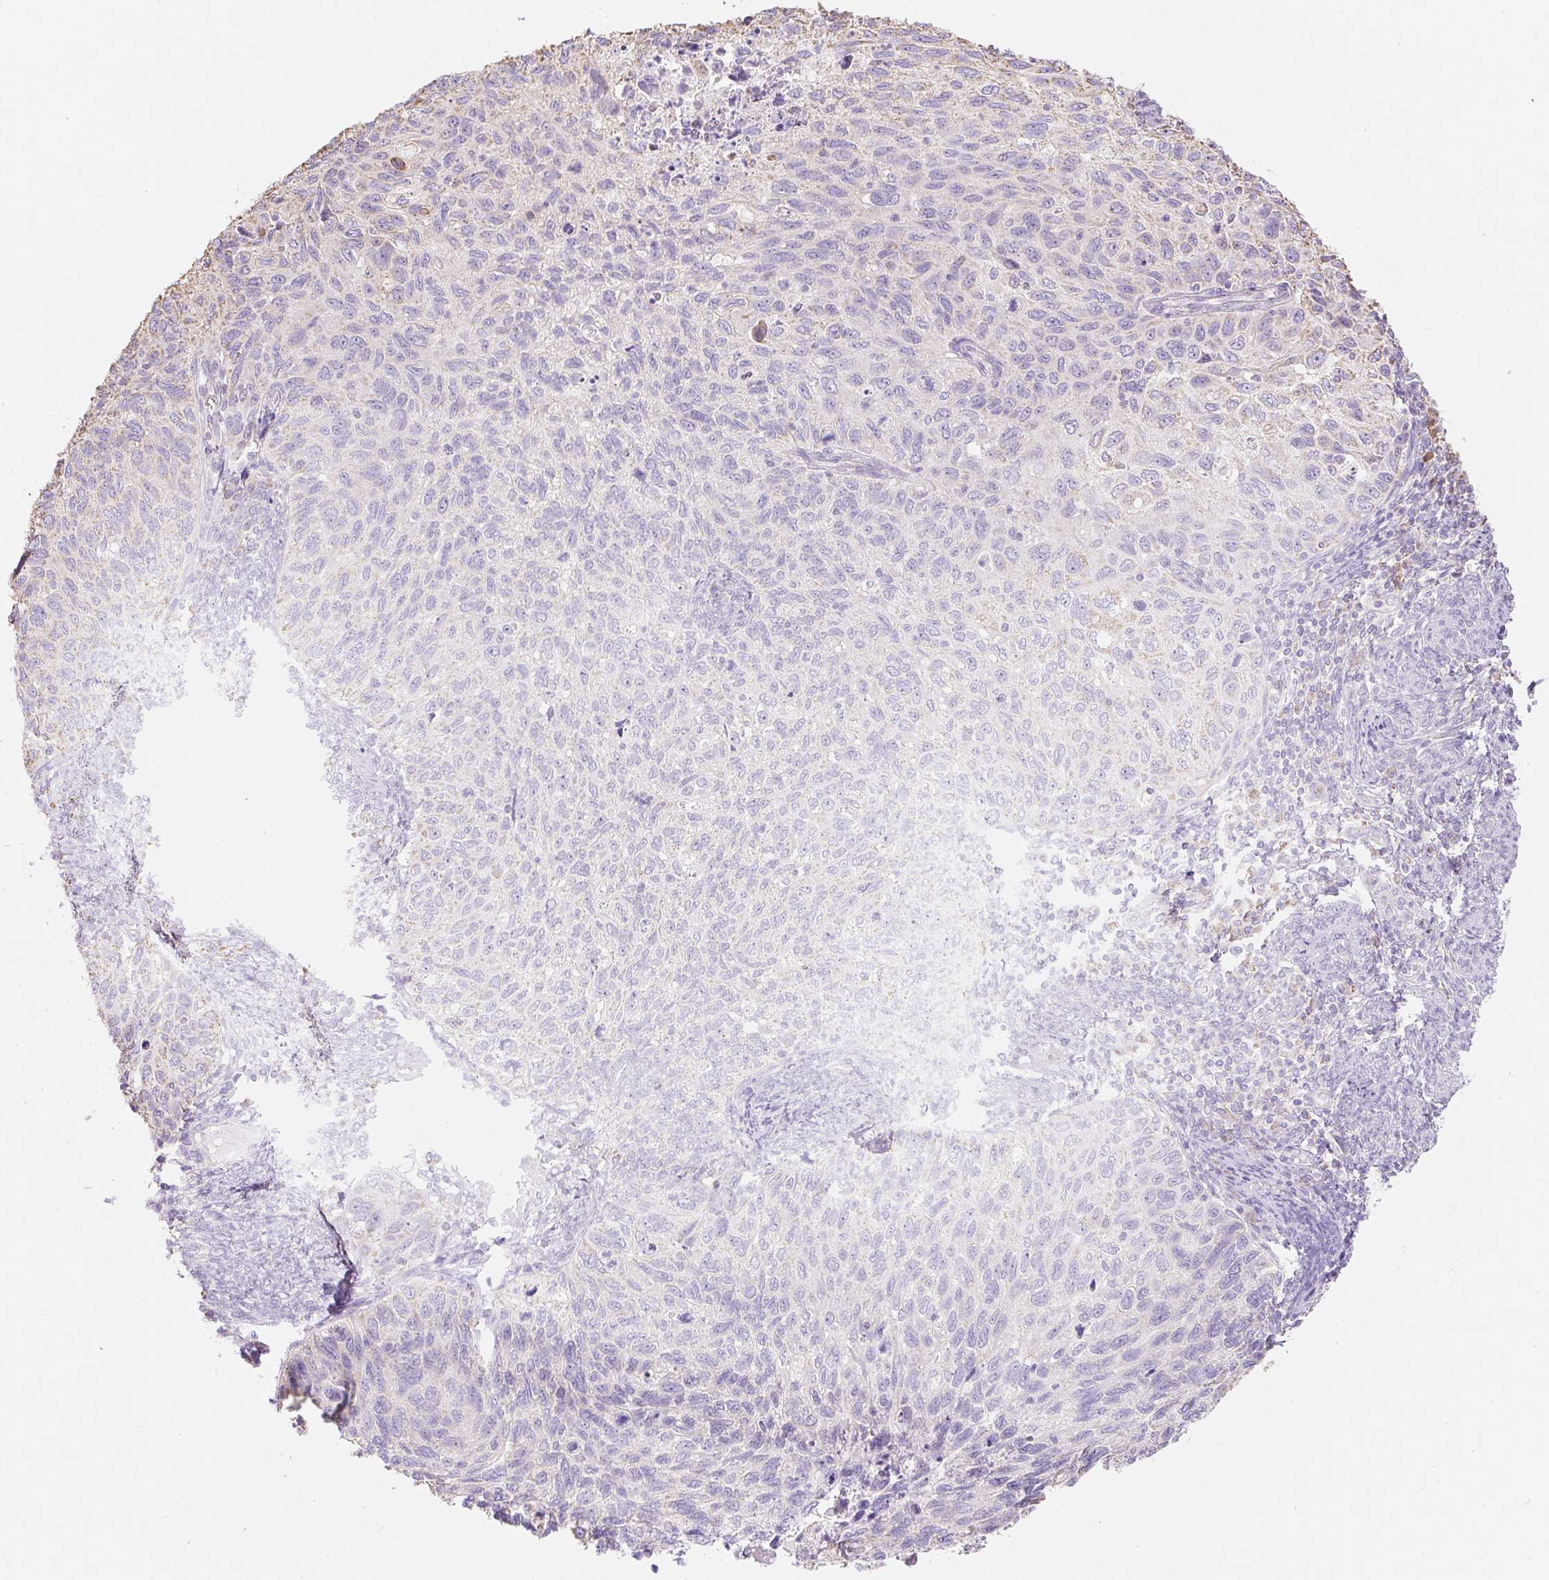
{"staining": {"intensity": "negative", "quantity": "none", "location": "none"}, "tissue": "cervical cancer", "cell_type": "Tumor cells", "image_type": "cancer", "snomed": [{"axis": "morphology", "description": "Squamous cell carcinoma, NOS"}, {"axis": "topography", "description": "Cervix"}], "caption": "This image is of cervical cancer stained with immunohistochemistry to label a protein in brown with the nuclei are counter-stained blue. There is no staining in tumor cells.", "gene": "DHX35", "patient": {"sex": "female", "age": 70}}